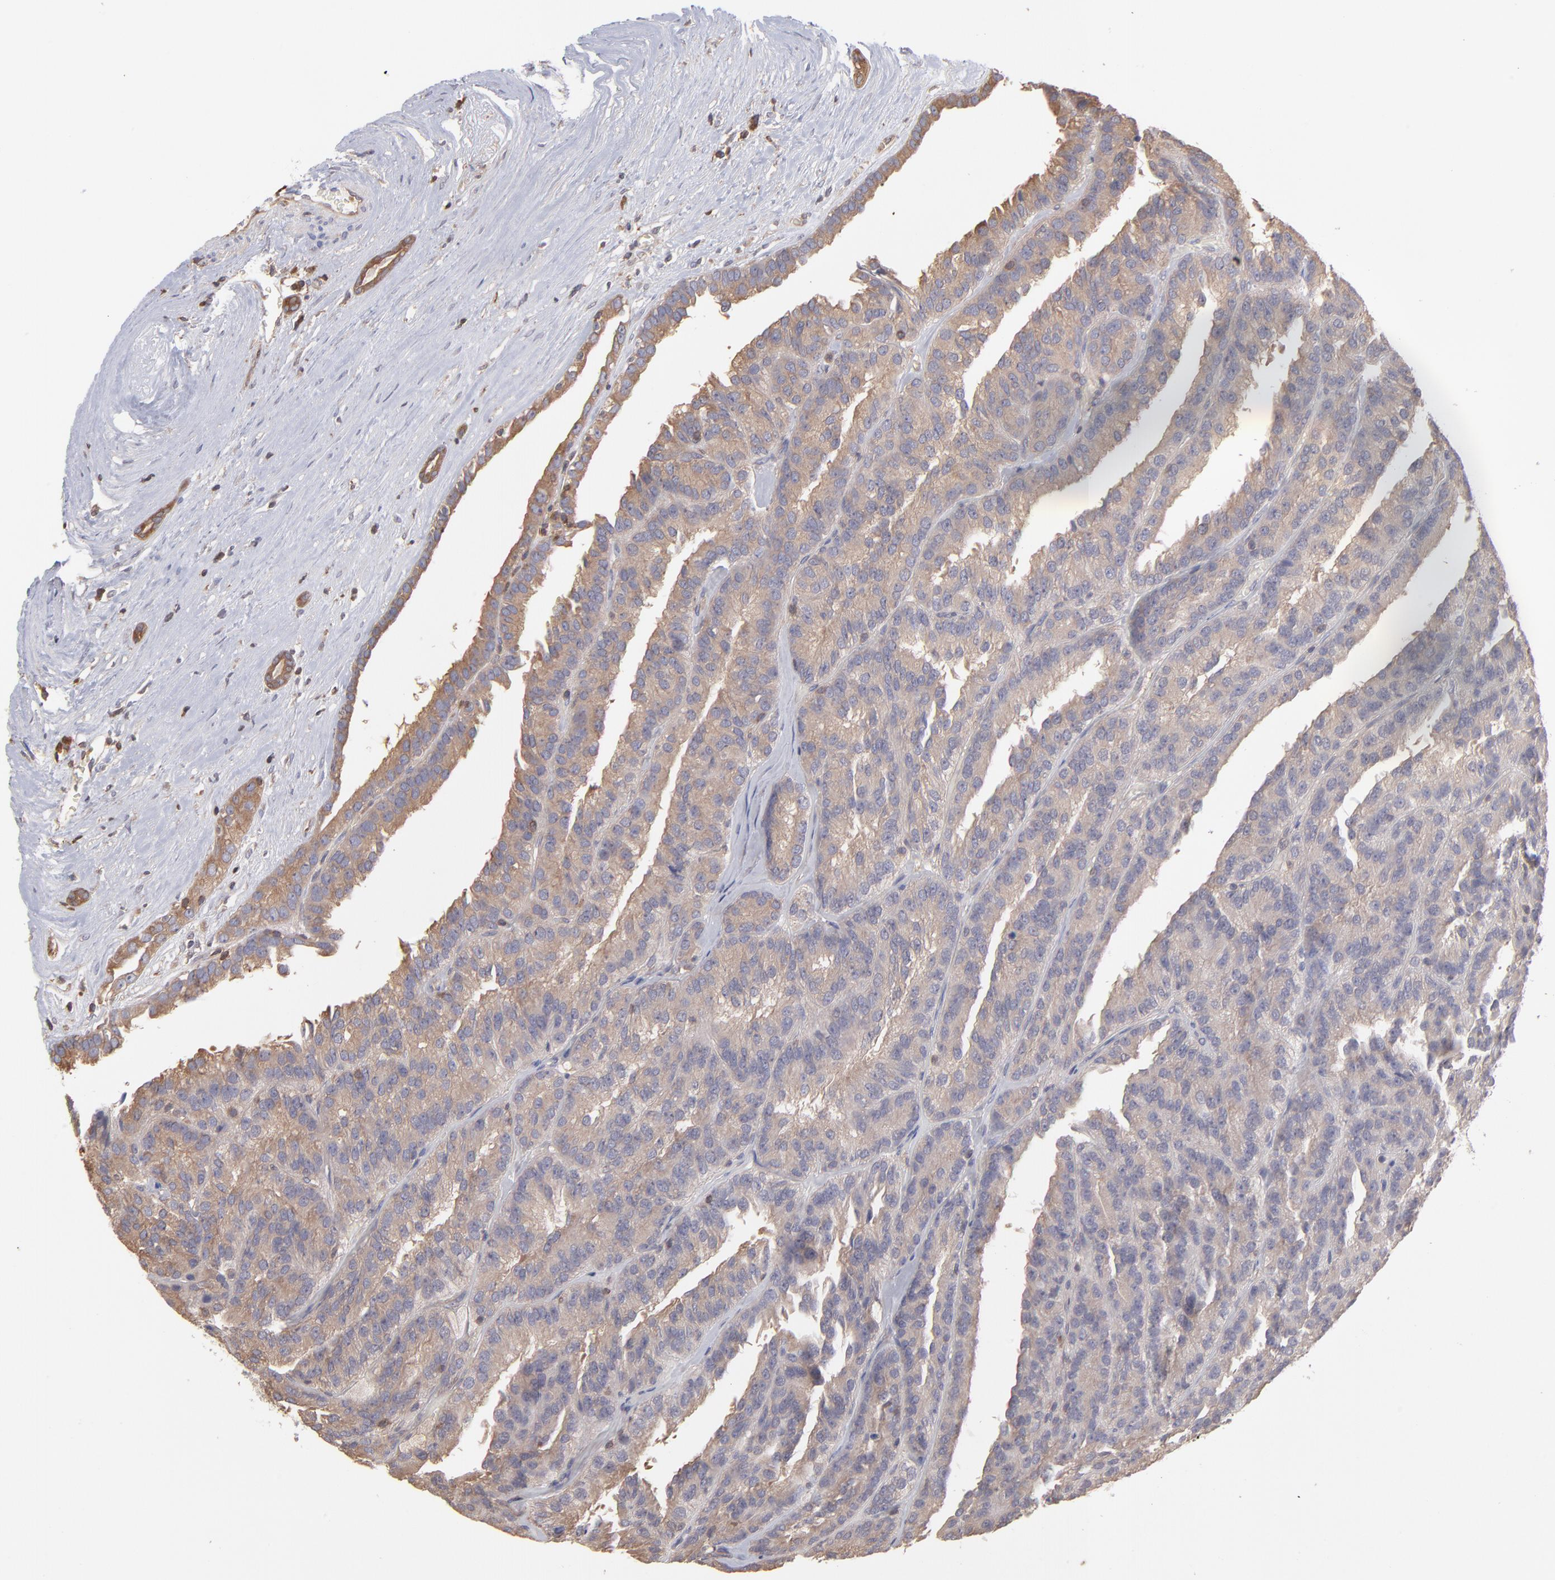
{"staining": {"intensity": "moderate", "quantity": "25%-75%", "location": "cytoplasmic/membranous"}, "tissue": "renal cancer", "cell_type": "Tumor cells", "image_type": "cancer", "snomed": [{"axis": "morphology", "description": "Adenocarcinoma, NOS"}, {"axis": "topography", "description": "Kidney"}], "caption": "Protein staining of renal adenocarcinoma tissue shows moderate cytoplasmic/membranous staining in about 25%-75% of tumor cells. The staining was performed using DAB to visualize the protein expression in brown, while the nuclei were stained in blue with hematoxylin (Magnification: 20x).", "gene": "MAP2K2", "patient": {"sex": "male", "age": 46}}